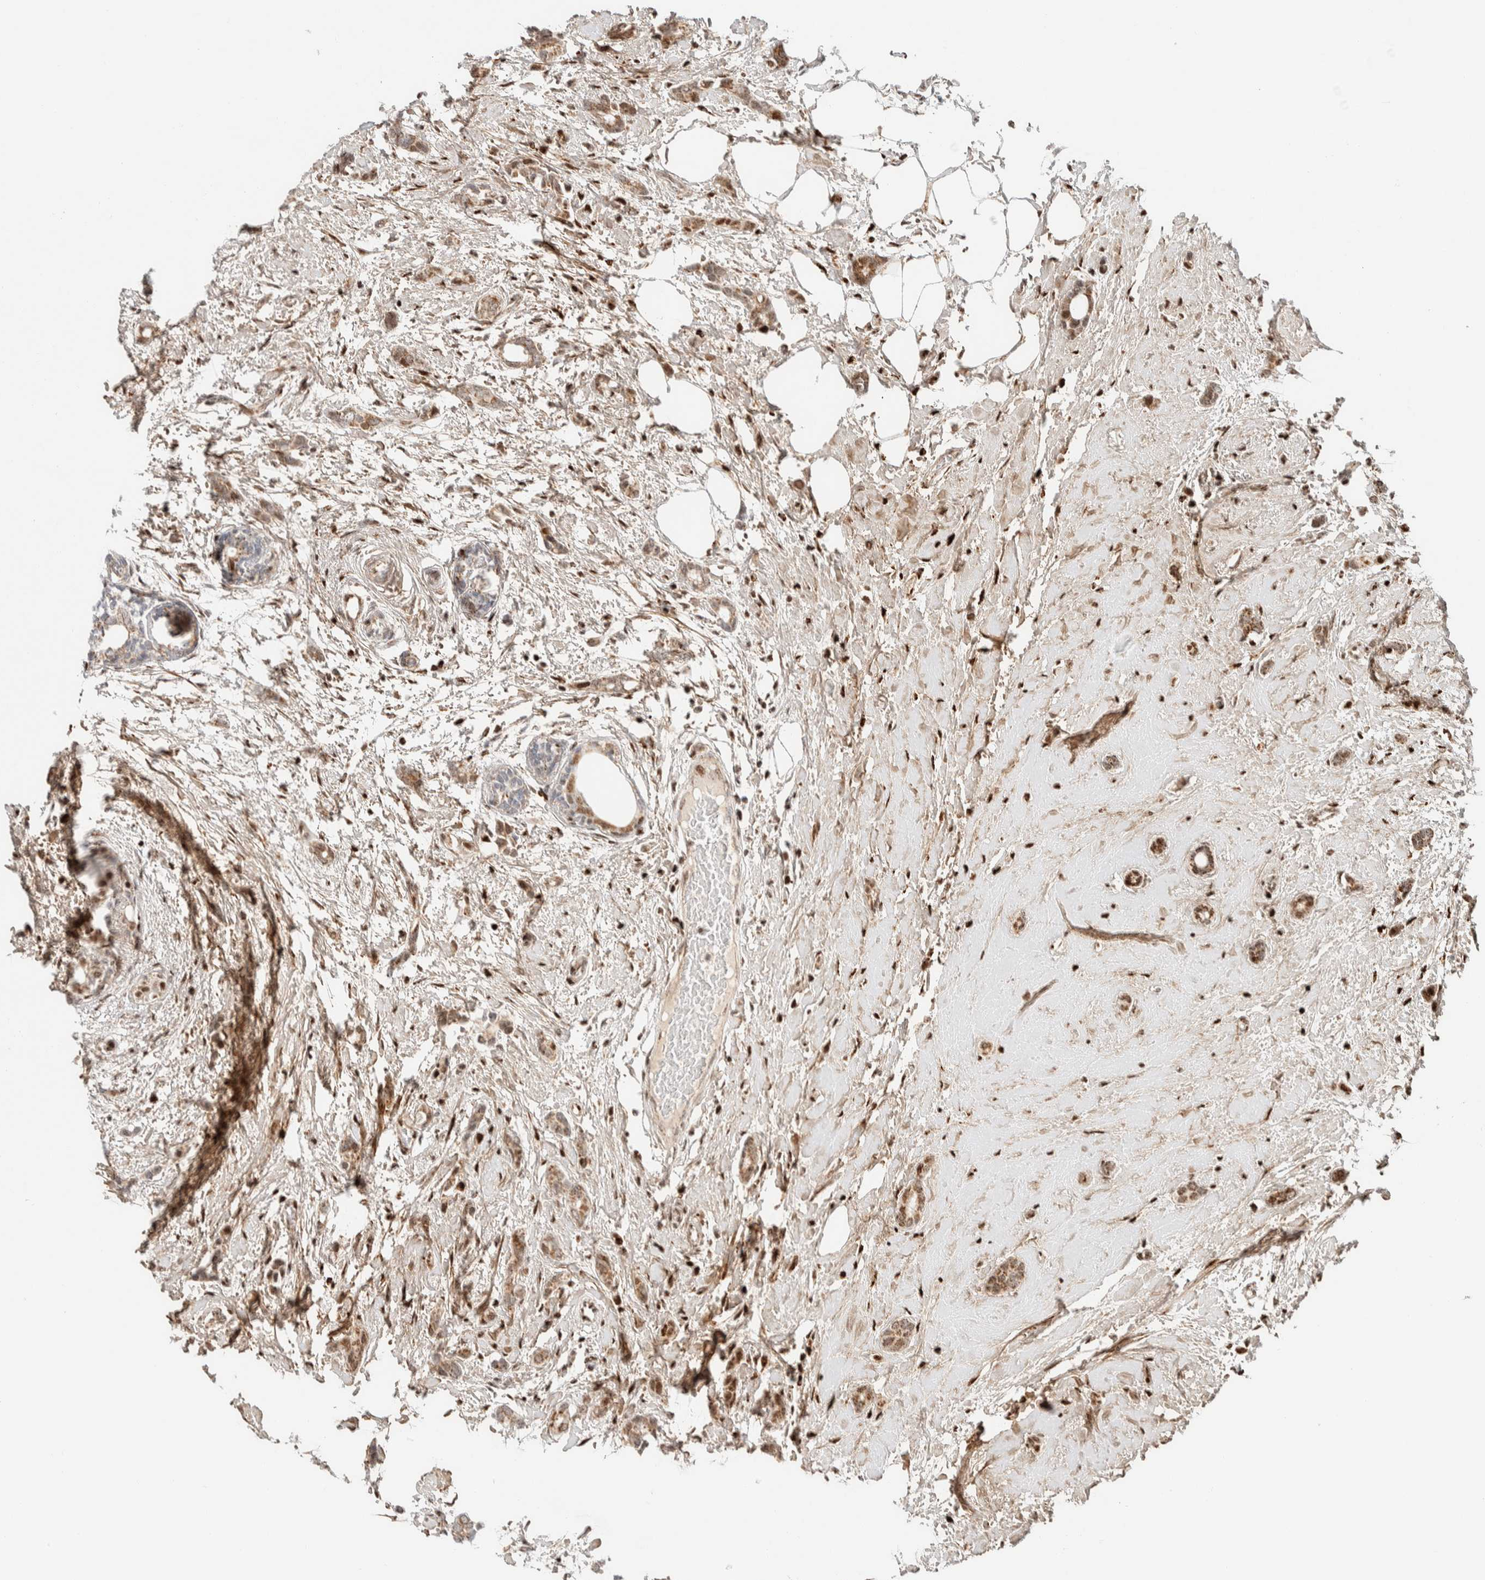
{"staining": {"intensity": "moderate", "quantity": ">75%", "location": "cytoplasmic/membranous"}, "tissue": "breast cancer", "cell_type": "Tumor cells", "image_type": "cancer", "snomed": [{"axis": "morphology", "description": "Duct carcinoma"}, {"axis": "topography", "description": "Breast"}], "caption": "Immunohistochemical staining of human infiltrating ductal carcinoma (breast) displays medium levels of moderate cytoplasmic/membranous staining in approximately >75% of tumor cells. (Stains: DAB (3,3'-diaminobenzidine) in brown, nuclei in blue, Microscopy: brightfield microscopy at high magnification).", "gene": "TSPAN32", "patient": {"sex": "female", "age": 55}}